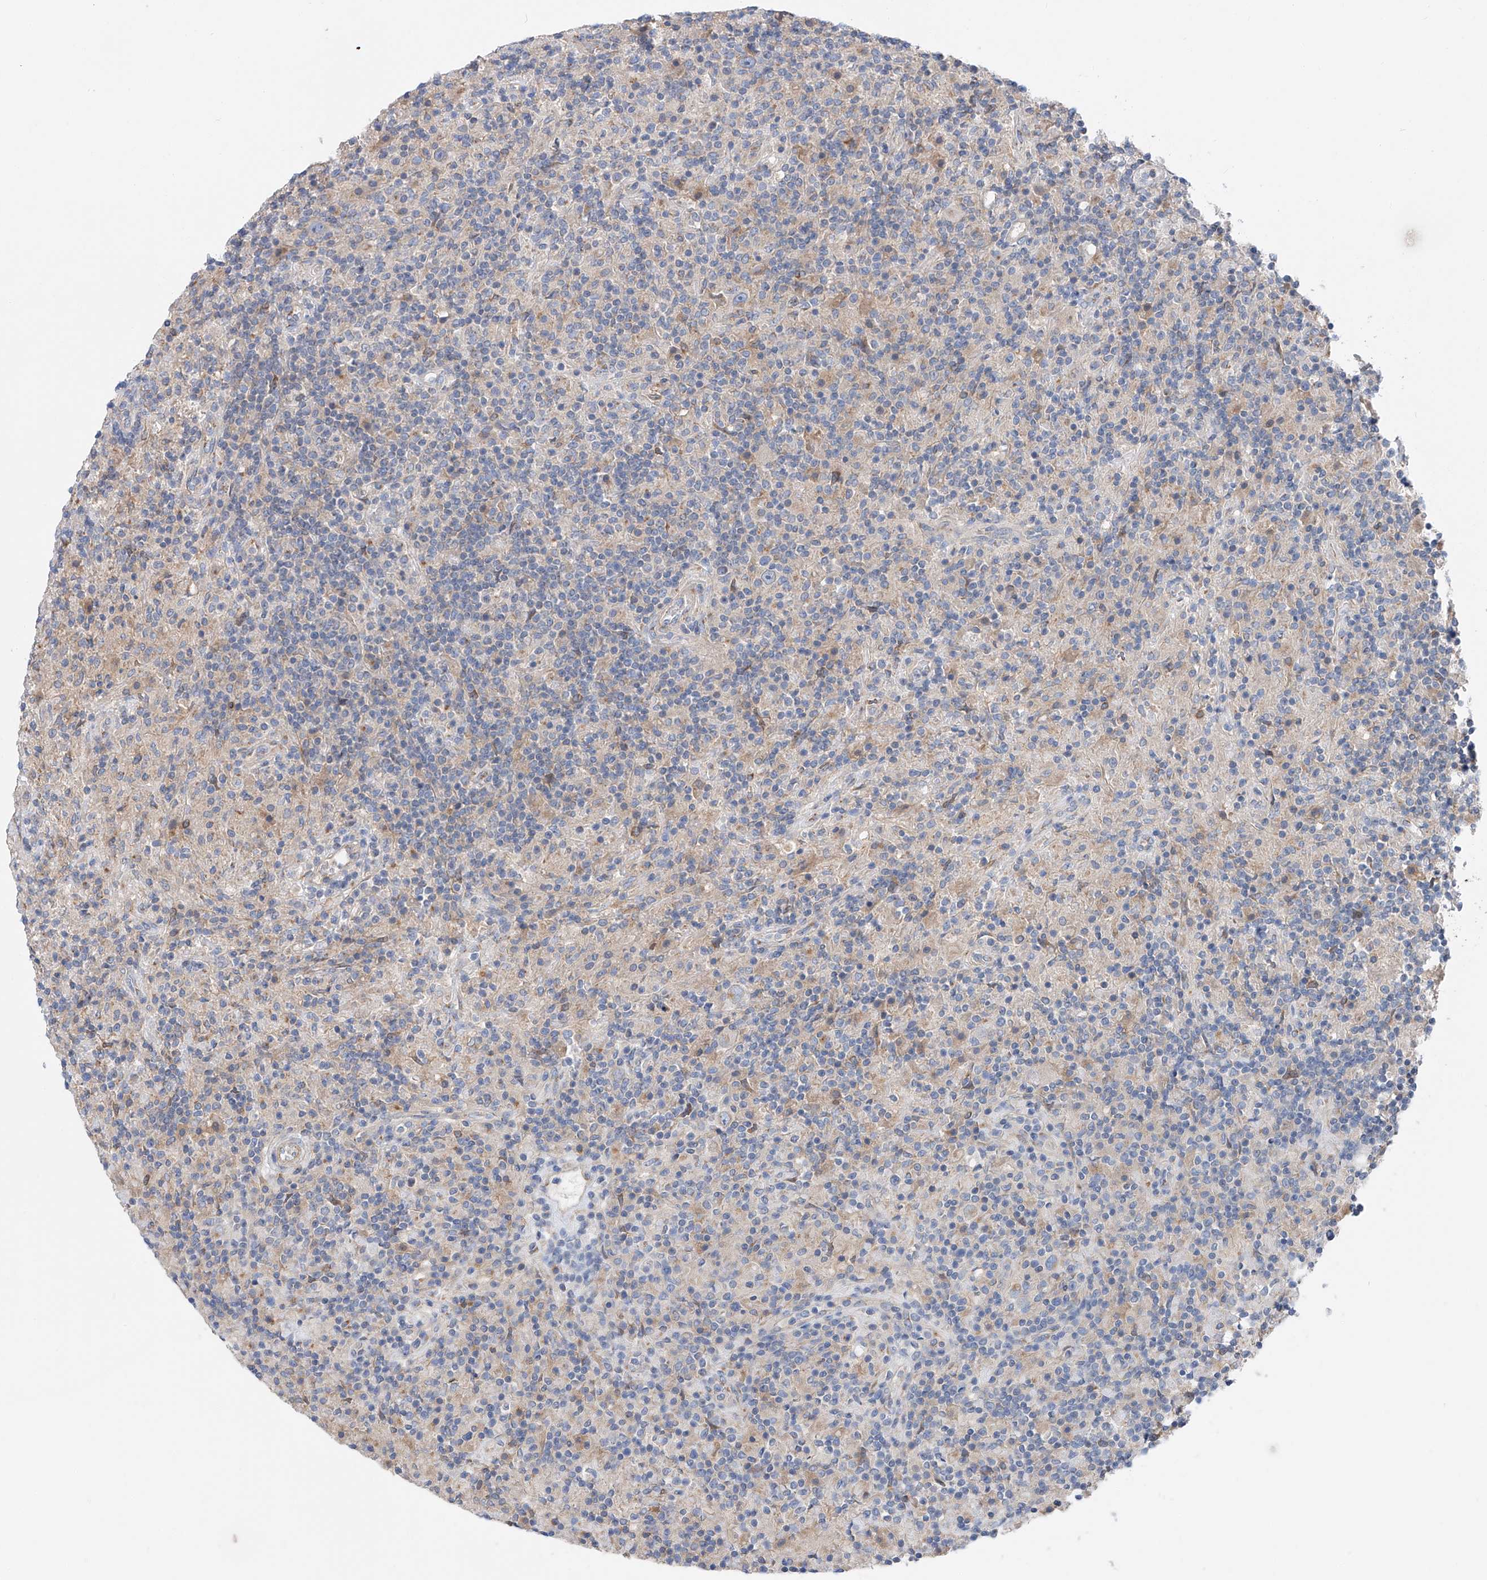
{"staining": {"intensity": "negative", "quantity": "none", "location": "none"}, "tissue": "lymphoma", "cell_type": "Tumor cells", "image_type": "cancer", "snomed": [{"axis": "morphology", "description": "Hodgkin's disease, NOS"}, {"axis": "topography", "description": "Lymph node"}], "caption": "DAB (3,3'-diaminobenzidine) immunohistochemical staining of human lymphoma shows no significant expression in tumor cells. (Stains: DAB immunohistochemistry with hematoxylin counter stain, Microscopy: brightfield microscopy at high magnification).", "gene": "SLC22A7", "patient": {"sex": "male", "age": 70}}